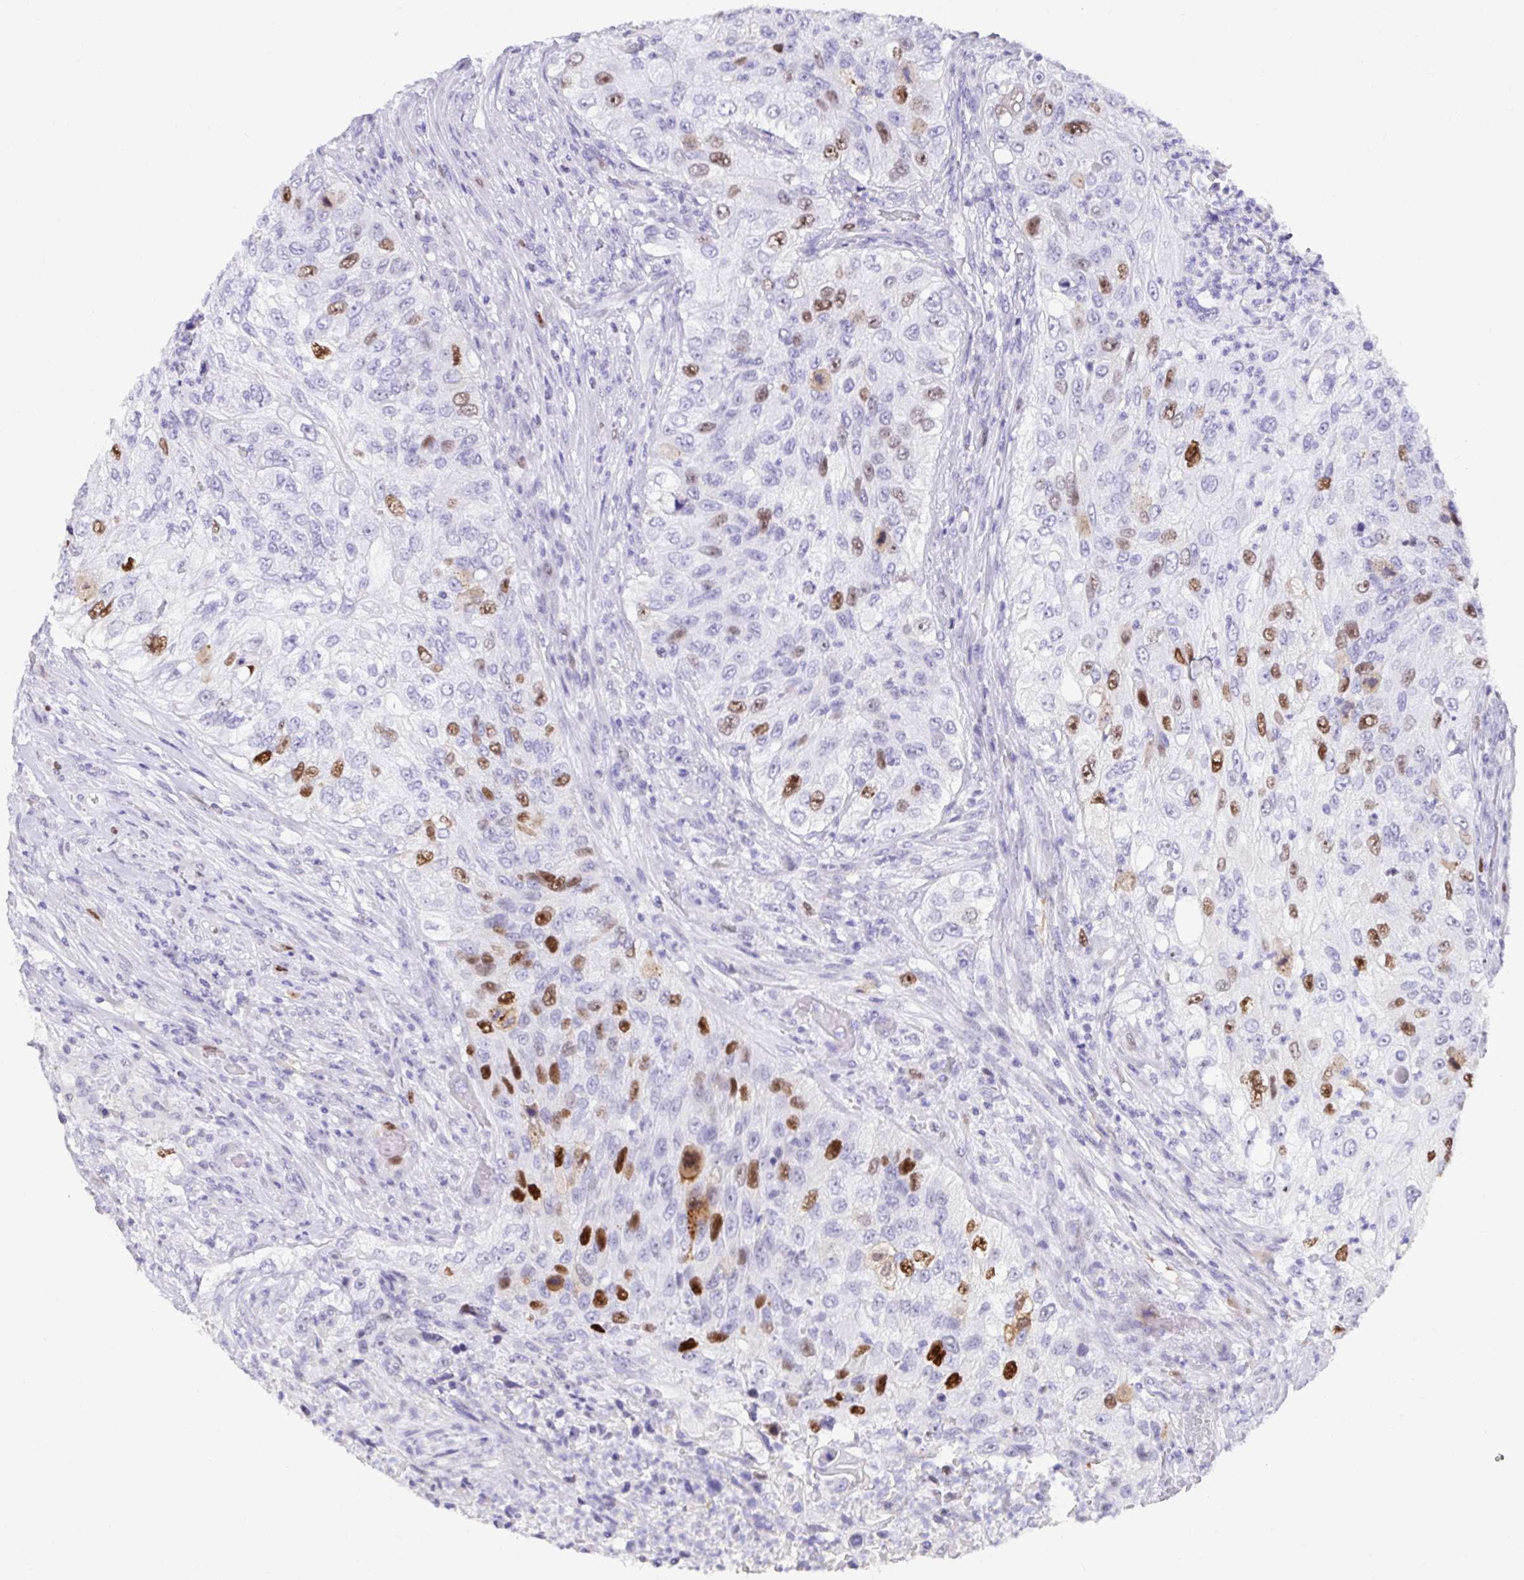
{"staining": {"intensity": "strong", "quantity": "<25%", "location": "nuclear"}, "tissue": "urothelial cancer", "cell_type": "Tumor cells", "image_type": "cancer", "snomed": [{"axis": "morphology", "description": "Urothelial carcinoma, High grade"}, {"axis": "topography", "description": "Urinary bladder"}], "caption": "A brown stain labels strong nuclear positivity of a protein in urothelial cancer tumor cells.", "gene": "ANLN", "patient": {"sex": "female", "age": 60}}